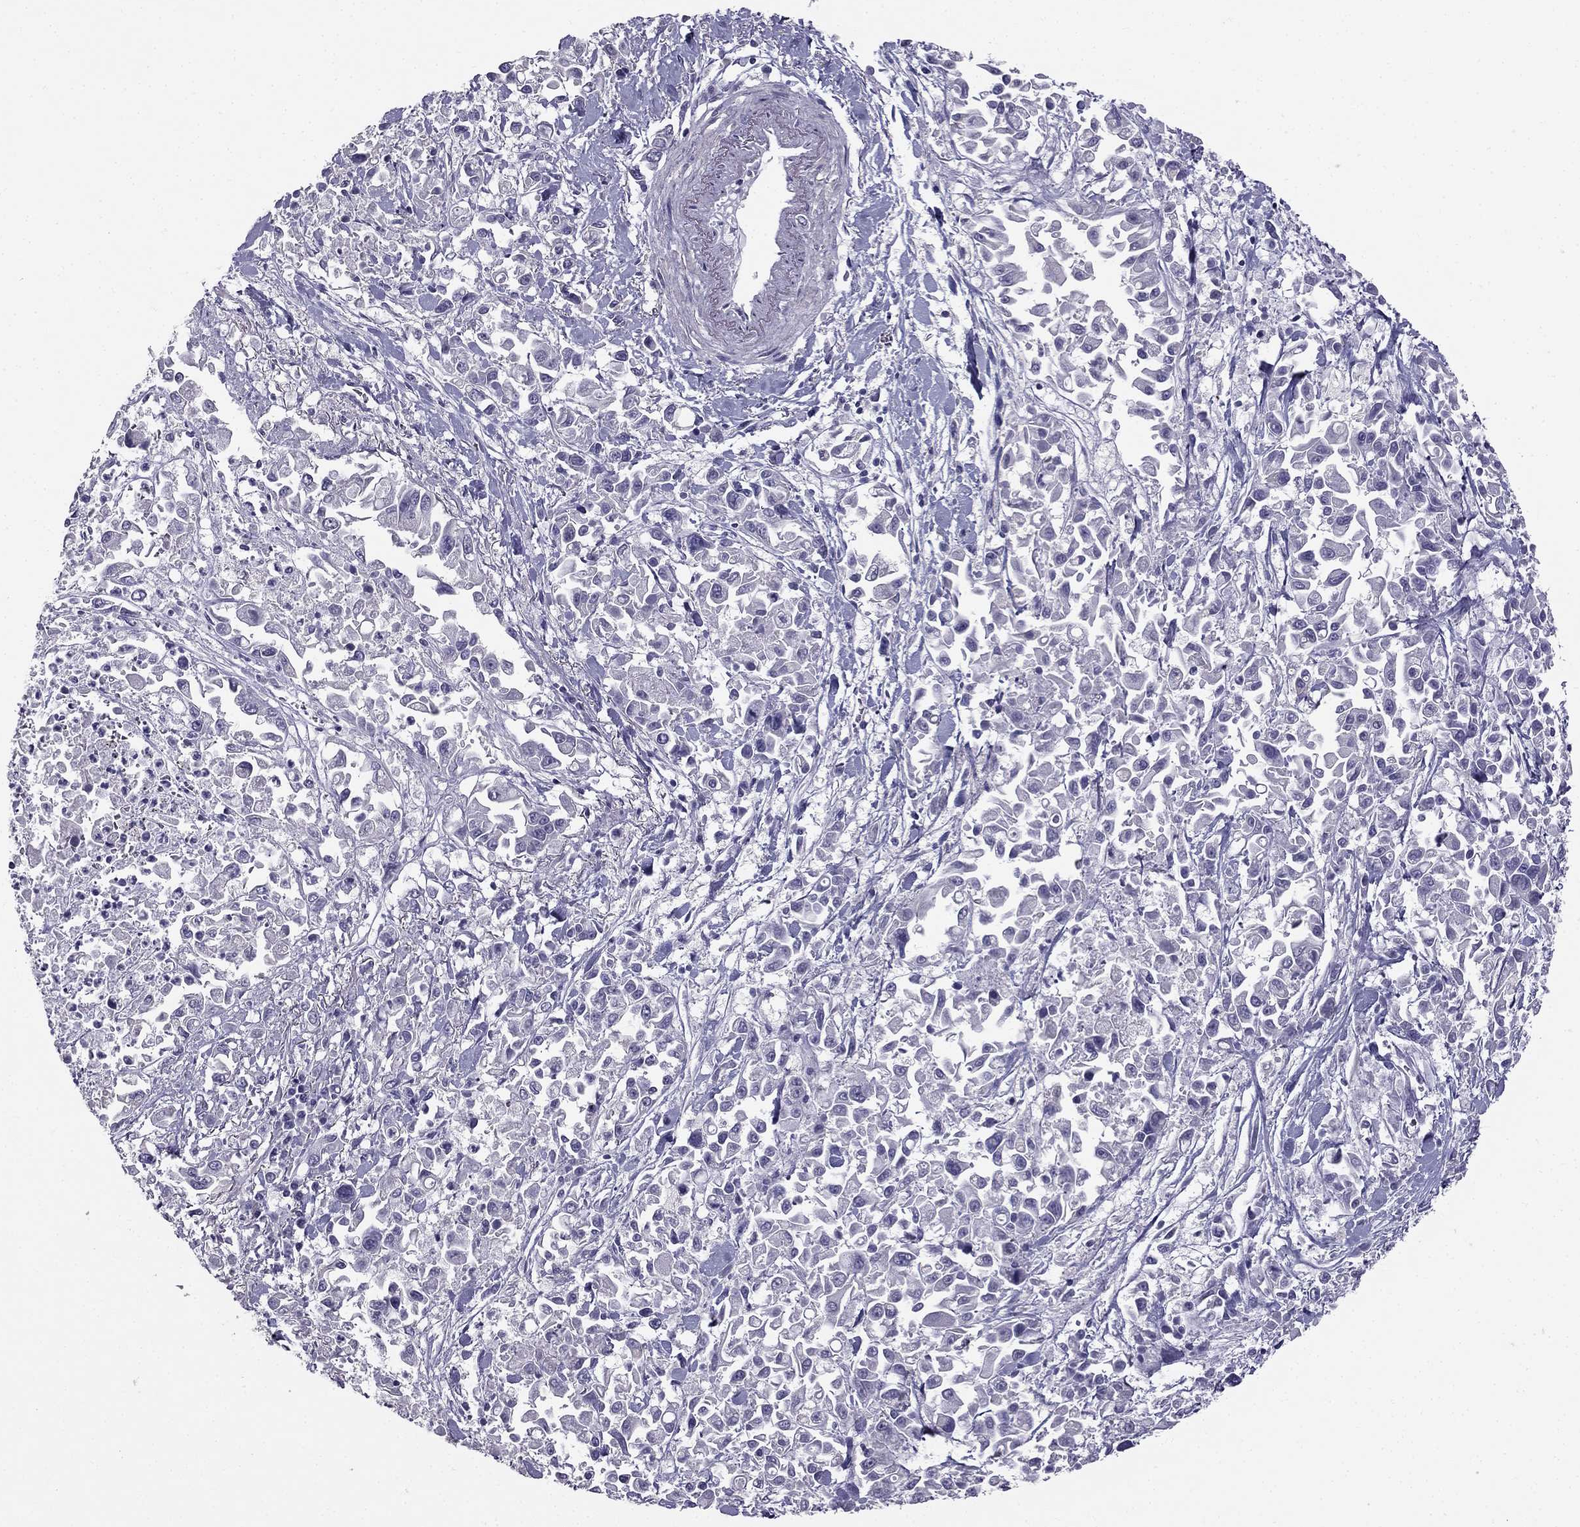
{"staining": {"intensity": "negative", "quantity": "none", "location": "none"}, "tissue": "pancreatic cancer", "cell_type": "Tumor cells", "image_type": "cancer", "snomed": [{"axis": "morphology", "description": "Adenocarcinoma, NOS"}, {"axis": "topography", "description": "Pancreas"}], "caption": "Immunohistochemistry photomicrograph of neoplastic tissue: human pancreatic cancer (adenocarcinoma) stained with DAB (3,3'-diaminobenzidine) shows no significant protein expression in tumor cells.", "gene": "HSFX1", "patient": {"sex": "female", "age": 83}}